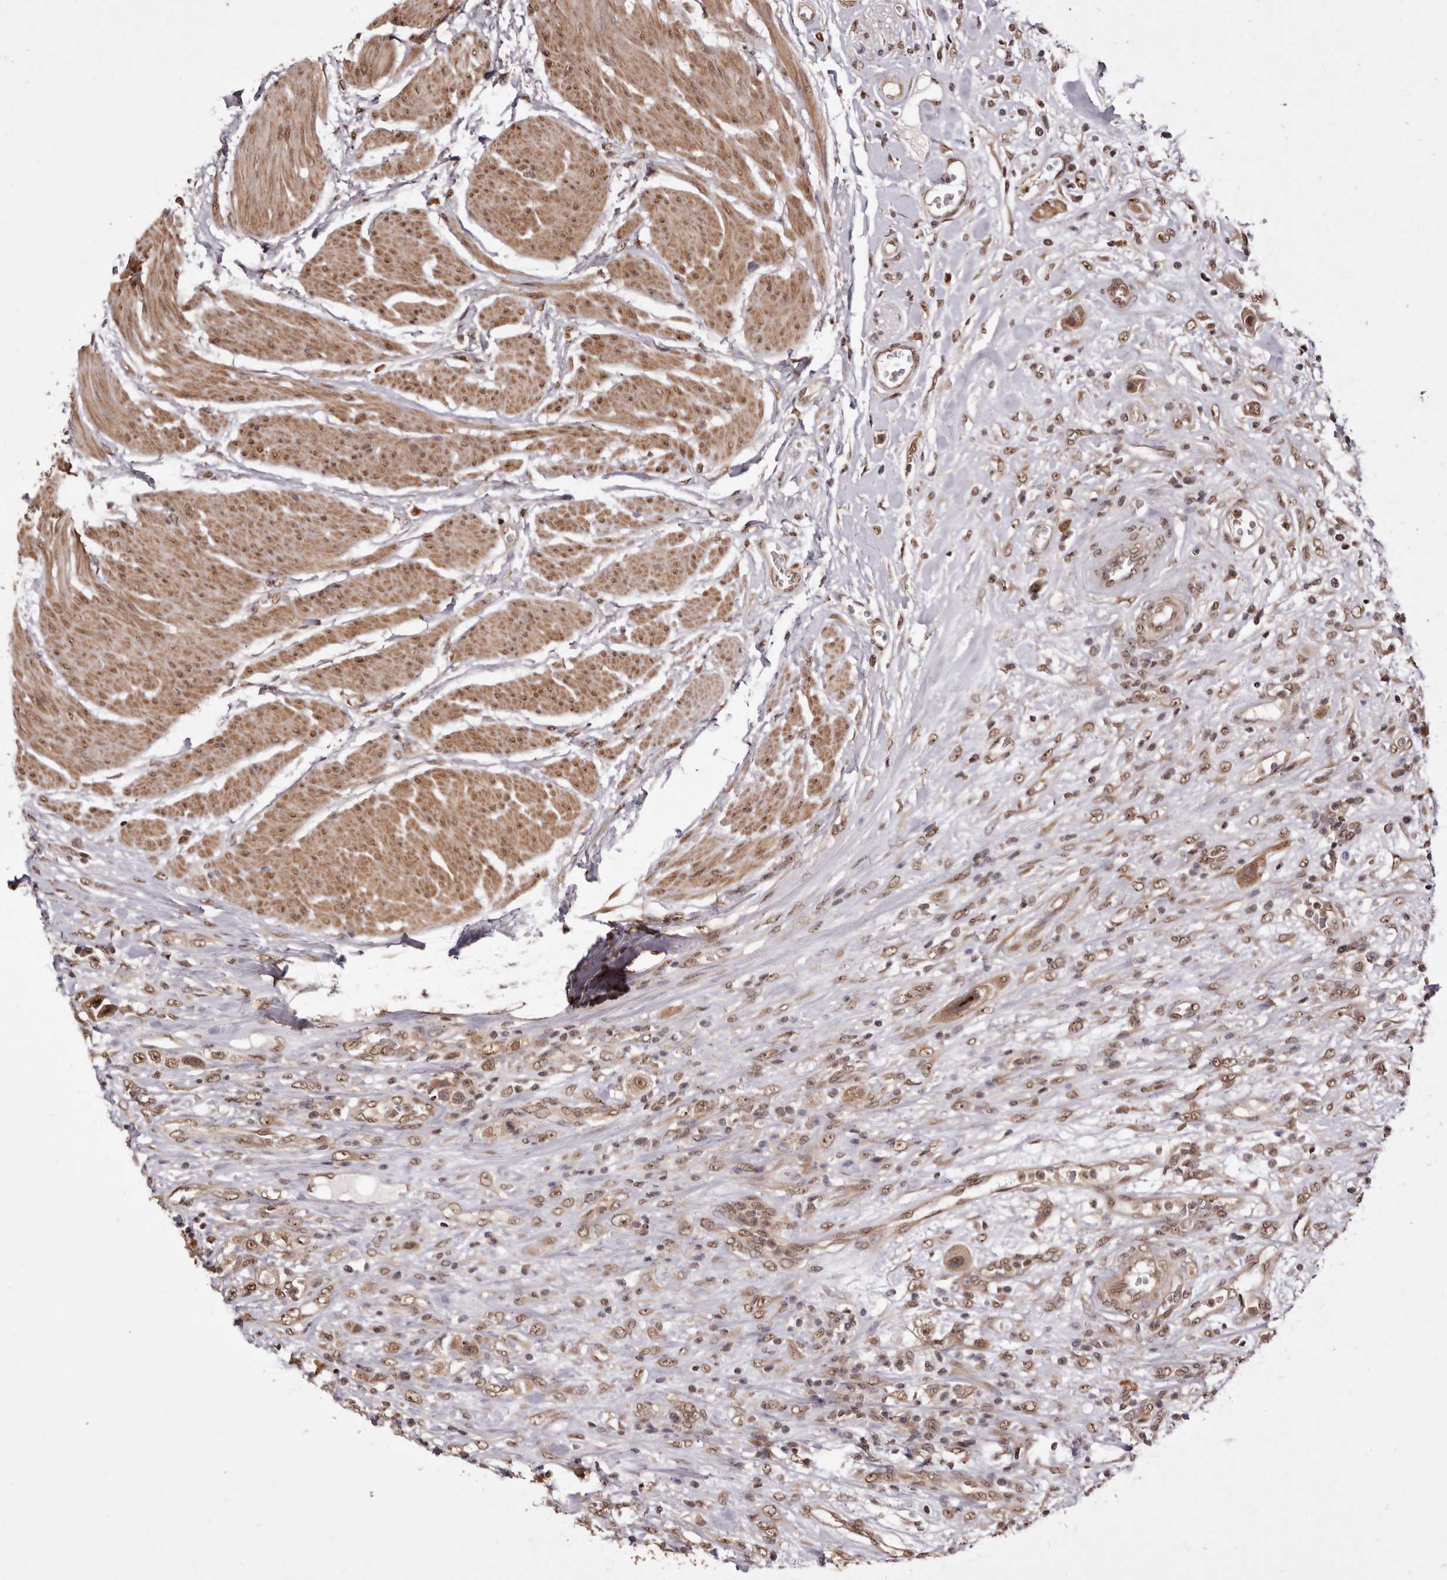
{"staining": {"intensity": "moderate", "quantity": ">75%", "location": "cytoplasmic/membranous,nuclear"}, "tissue": "urothelial cancer", "cell_type": "Tumor cells", "image_type": "cancer", "snomed": [{"axis": "morphology", "description": "Urothelial carcinoma, High grade"}, {"axis": "topography", "description": "Urinary bladder"}], "caption": "Immunohistochemical staining of urothelial cancer displays moderate cytoplasmic/membranous and nuclear protein expression in approximately >75% of tumor cells.", "gene": "NOTCH1", "patient": {"sex": "male", "age": 50}}